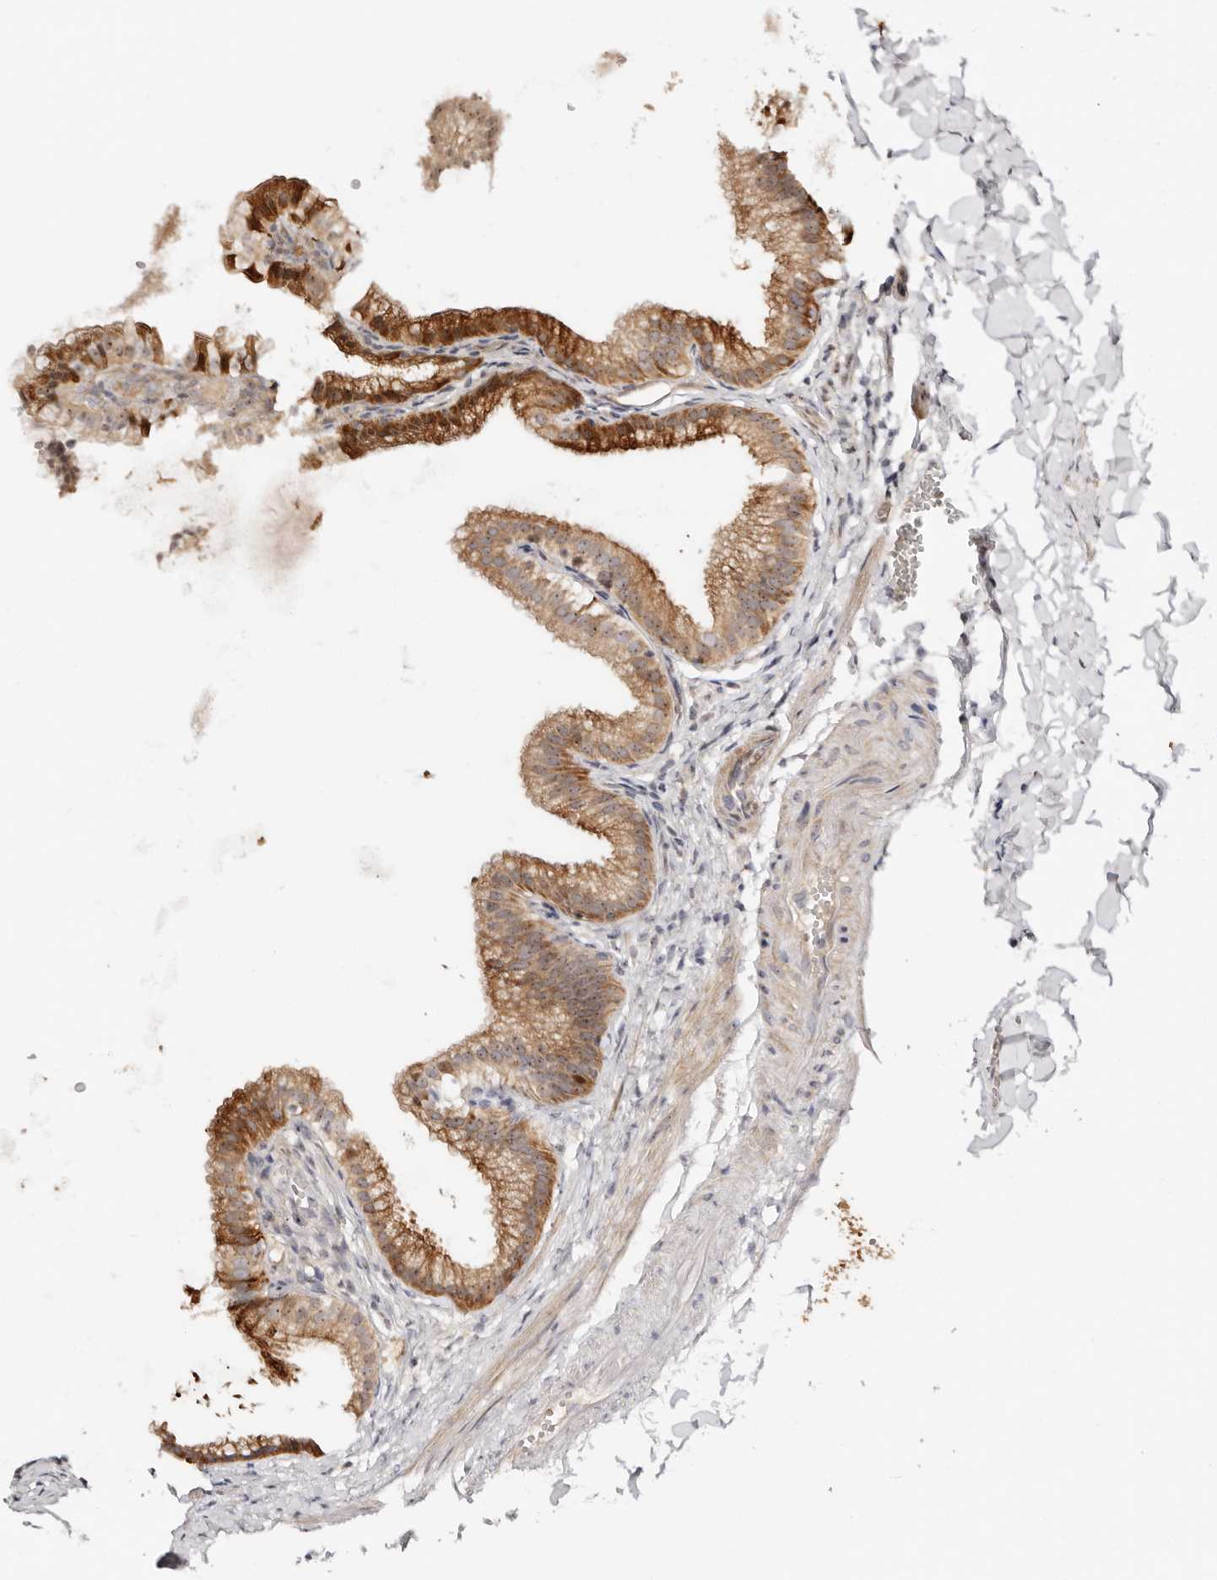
{"staining": {"intensity": "strong", "quantity": ">75%", "location": "cytoplasmic/membranous"}, "tissue": "gallbladder", "cell_type": "Glandular cells", "image_type": "normal", "snomed": [{"axis": "morphology", "description": "Normal tissue, NOS"}, {"axis": "topography", "description": "Gallbladder"}], "caption": "The micrograph exhibits a brown stain indicating the presence of a protein in the cytoplasmic/membranous of glandular cells in gallbladder. Nuclei are stained in blue.", "gene": "ODF2L", "patient": {"sex": "male", "age": 38}}